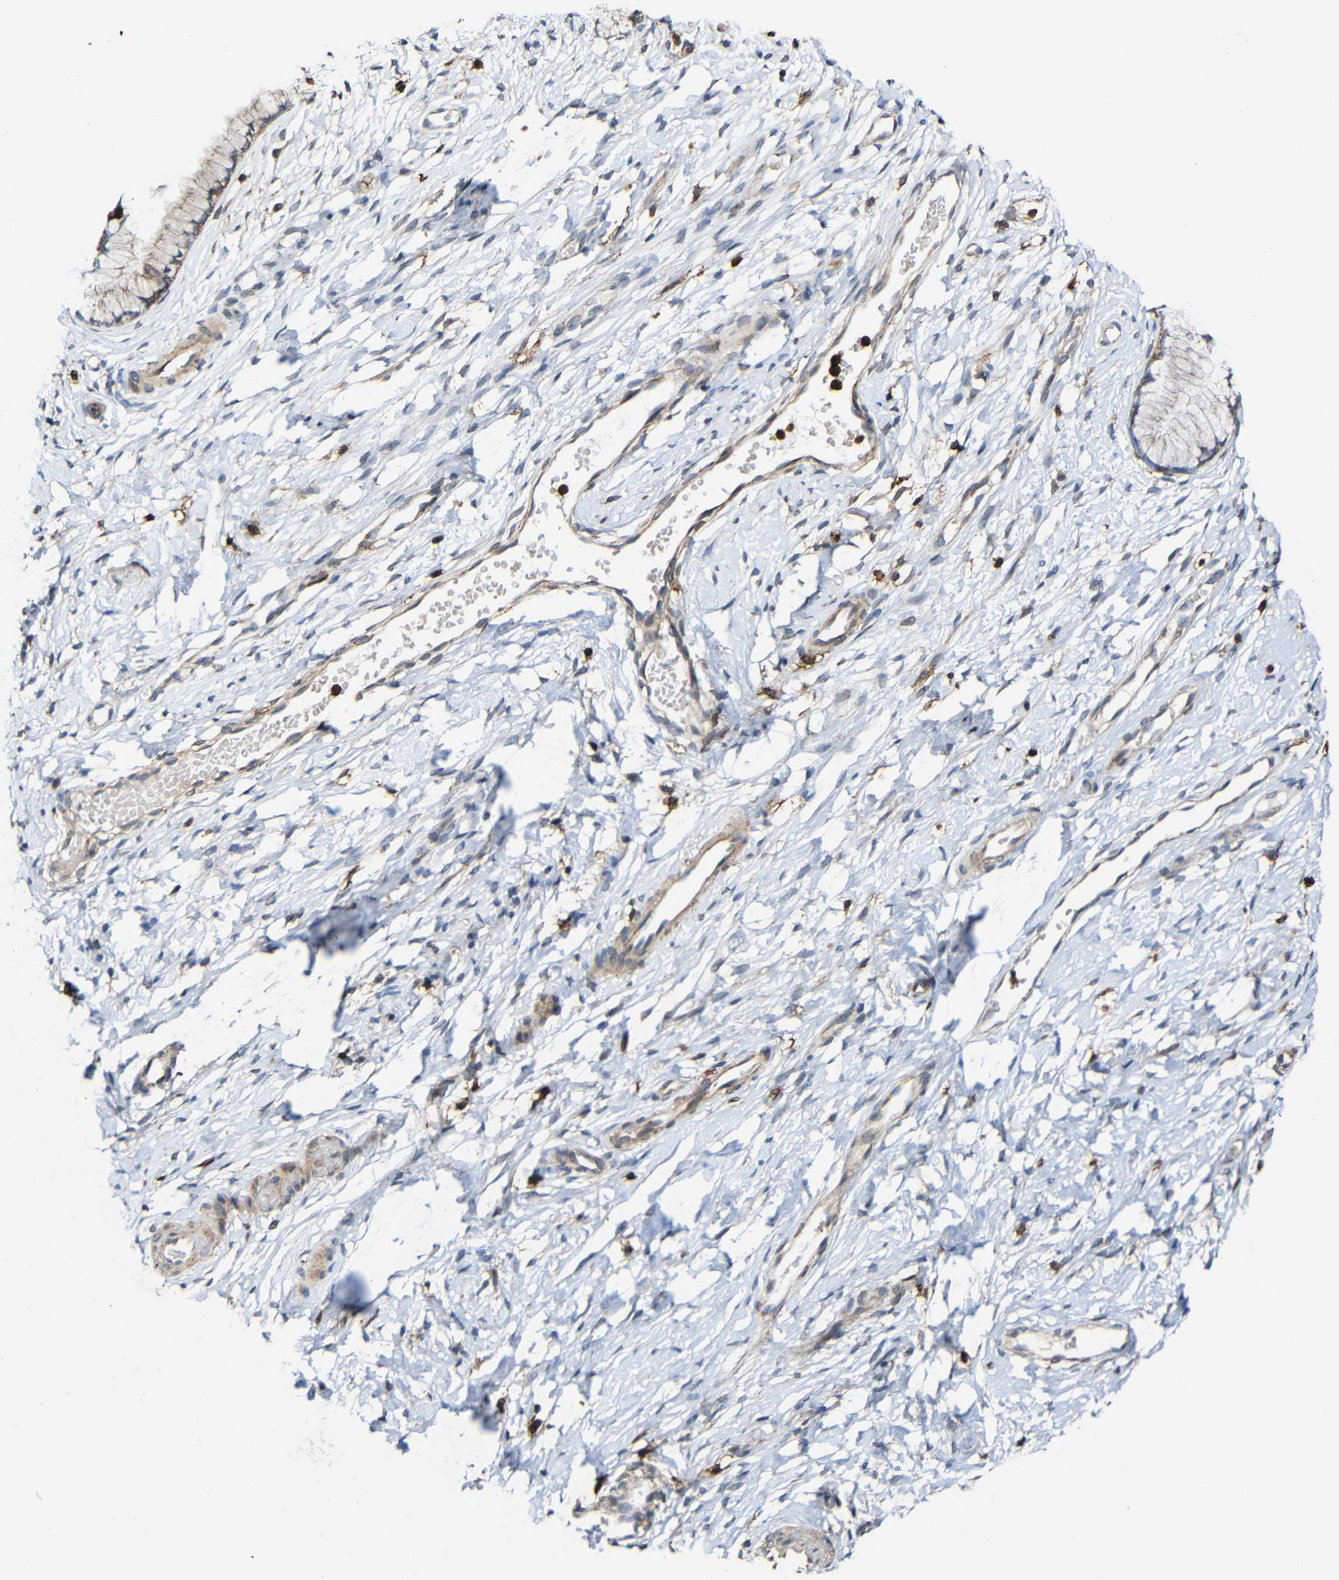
{"staining": {"intensity": "weak", "quantity": ">75%", "location": "cytoplasmic/membranous"}, "tissue": "cervix", "cell_type": "Glandular cells", "image_type": "normal", "snomed": [{"axis": "morphology", "description": "Normal tissue, NOS"}, {"axis": "topography", "description": "Cervix"}], "caption": "Immunohistochemical staining of normal human cervix demonstrates >75% levels of weak cytoplasmic/membranous protein staining in approximately >75% of glandular cells.", "gene": "C1GALT1", "patient": {"sex": "female", "age": 65}}